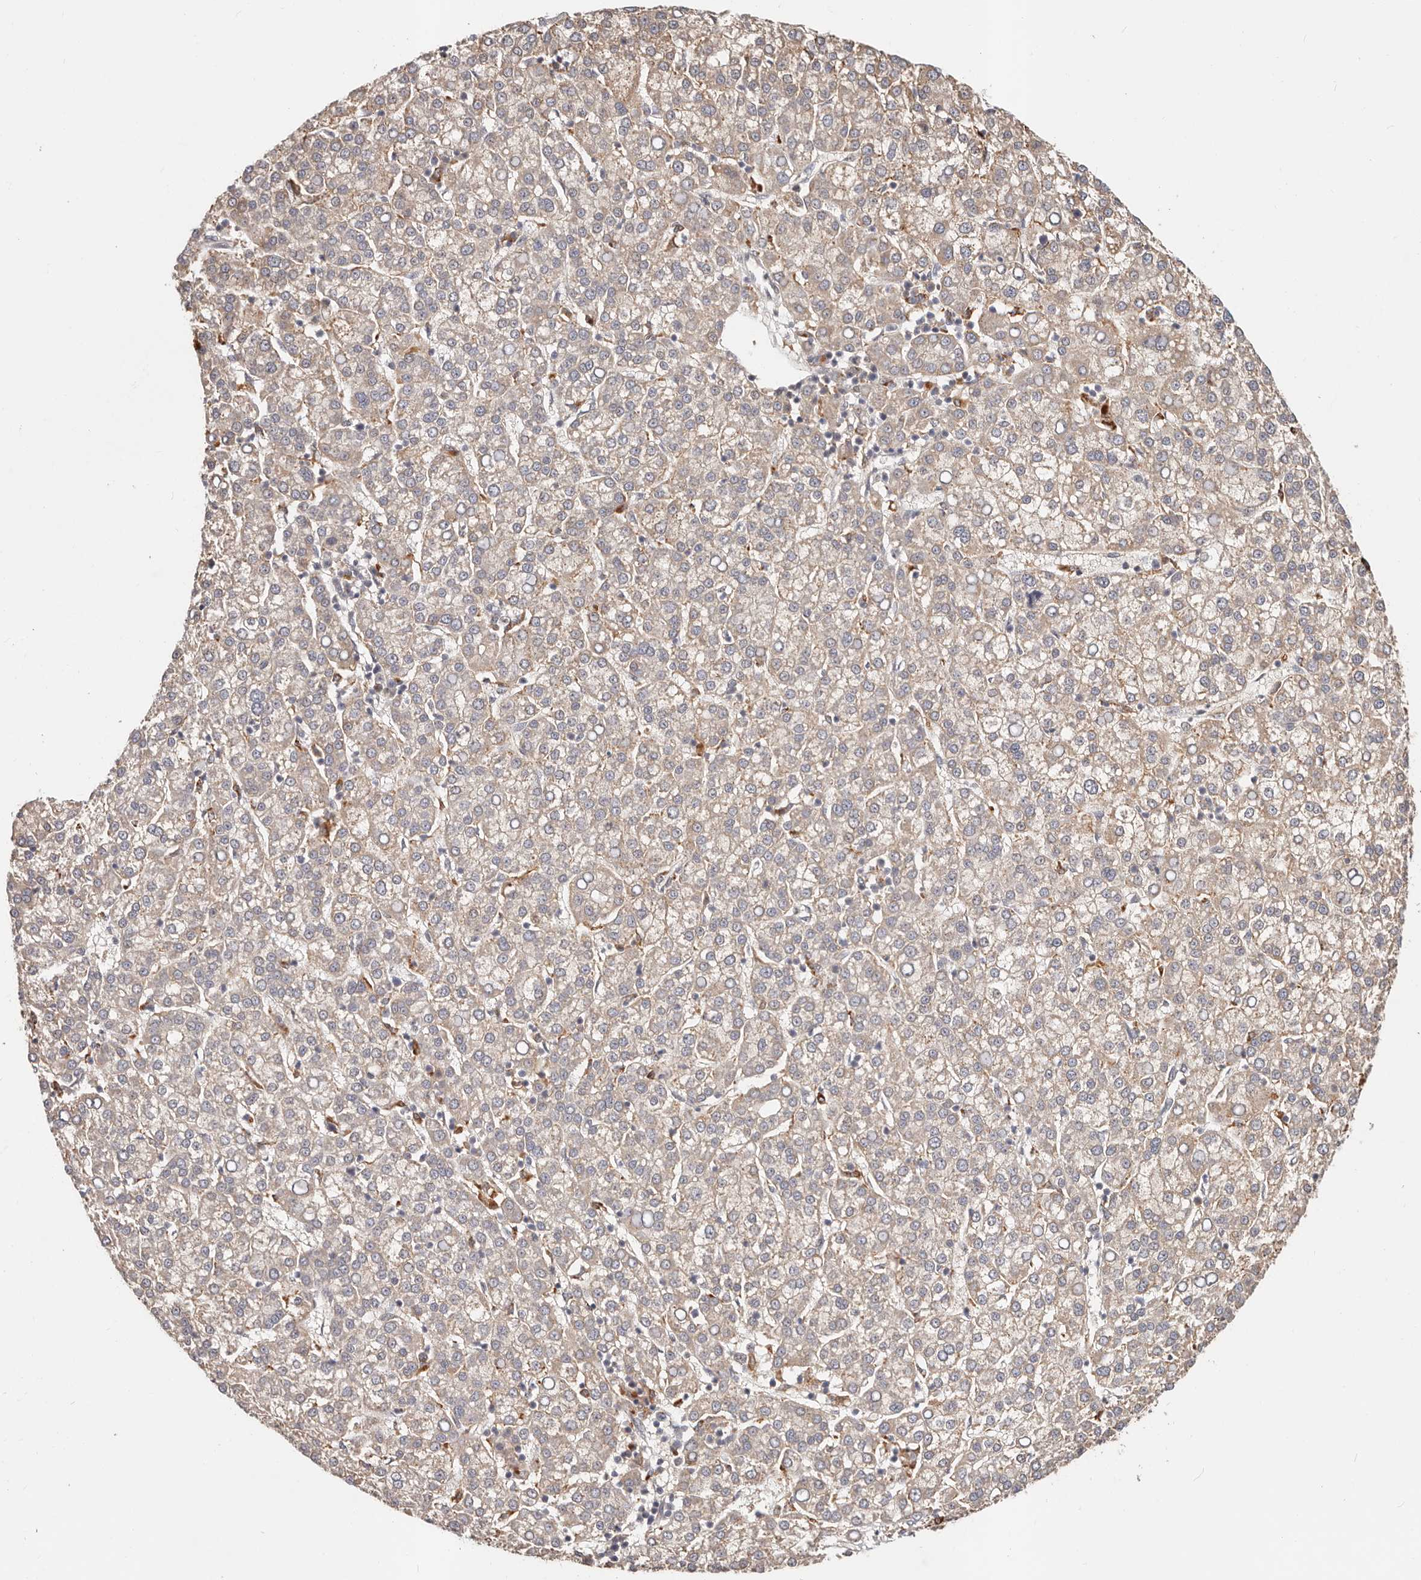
{"staining": {"intensity": "weak", "quantity": ">75%", "location": "cytoplasmic/membranous"}, "tissue": "liver cancer", "cell_type": "Tumor cells", "image_type": "cancer", "snomed": [{"axis": "morphology", "description": "Carcinoma, Hepatocellular, NOS"}, {"axis": "topography", "description": "Liver"}], "caption": "DAB immunohistochemical staining of liver cancer (hepatocellular carcinoma) displays weak cytoplasmic/membranous protein expression in approximately >75% of tumor cells. (IHC, brightfield microscopy, high magnification).", "gene": "ZRANB1", "patient": {"sex": "female", "age": 58}}